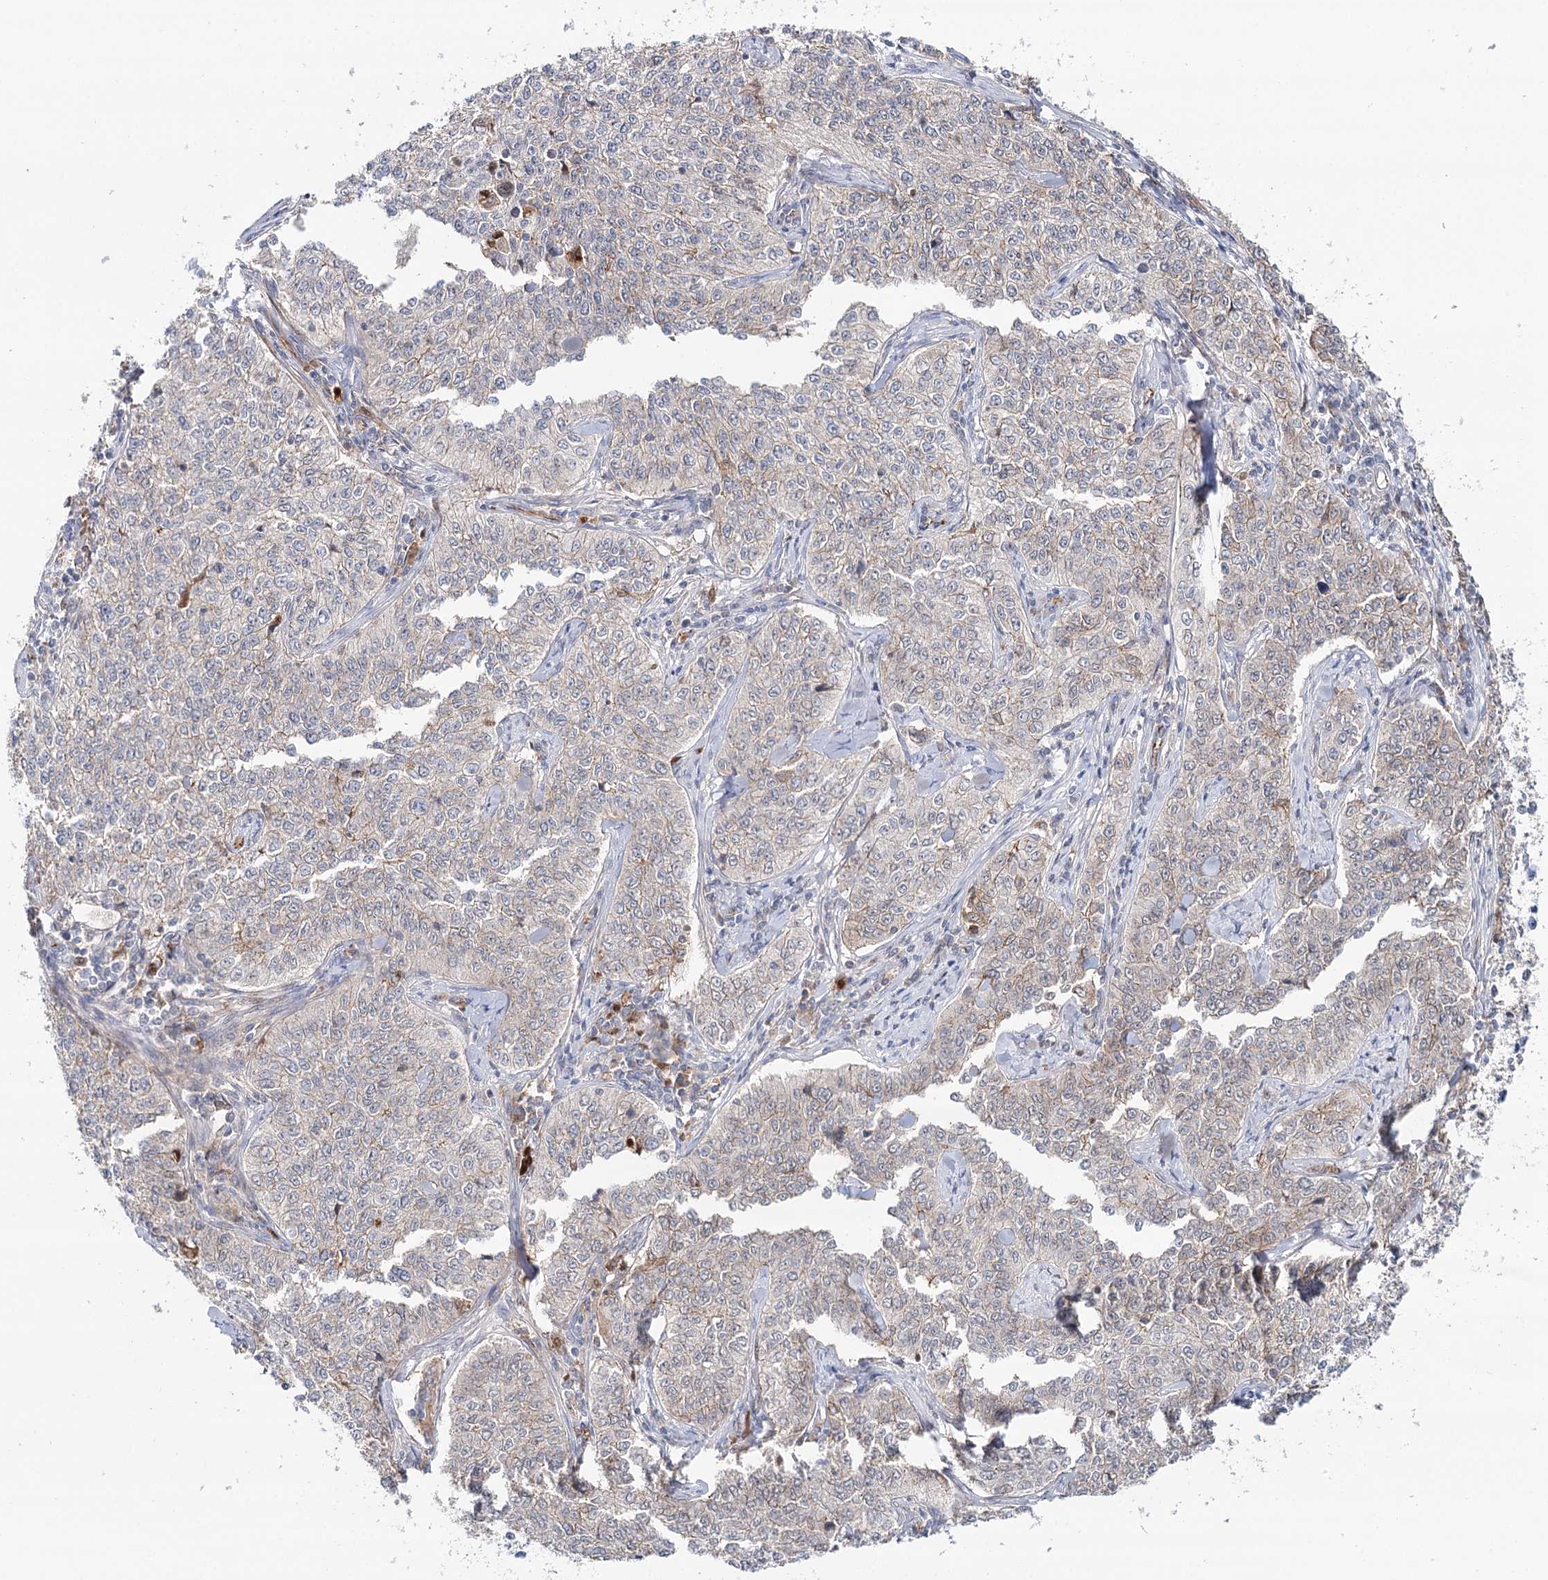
{"staining": {"intensity": "weak", "quantity": "<25%", "location": "cytoplasmic/membranous"}, "tissue": "cervical cancer", "cell_type": "Tumor cells", "image_type": "cancer", "snomed": [{"axis": "morphology", "description": "Squamous cell carcinoma, NOS"}, {"axis": "topography", "description": "Cervix"}], "caption": "High power microscopy histopathology image of an immunohistochemistry image of cervical squamous cell carcinoma, revealing no significant expression in tumor cells.", "gene": "PKP4", "patient": {"sex": "female", "age": 35}}